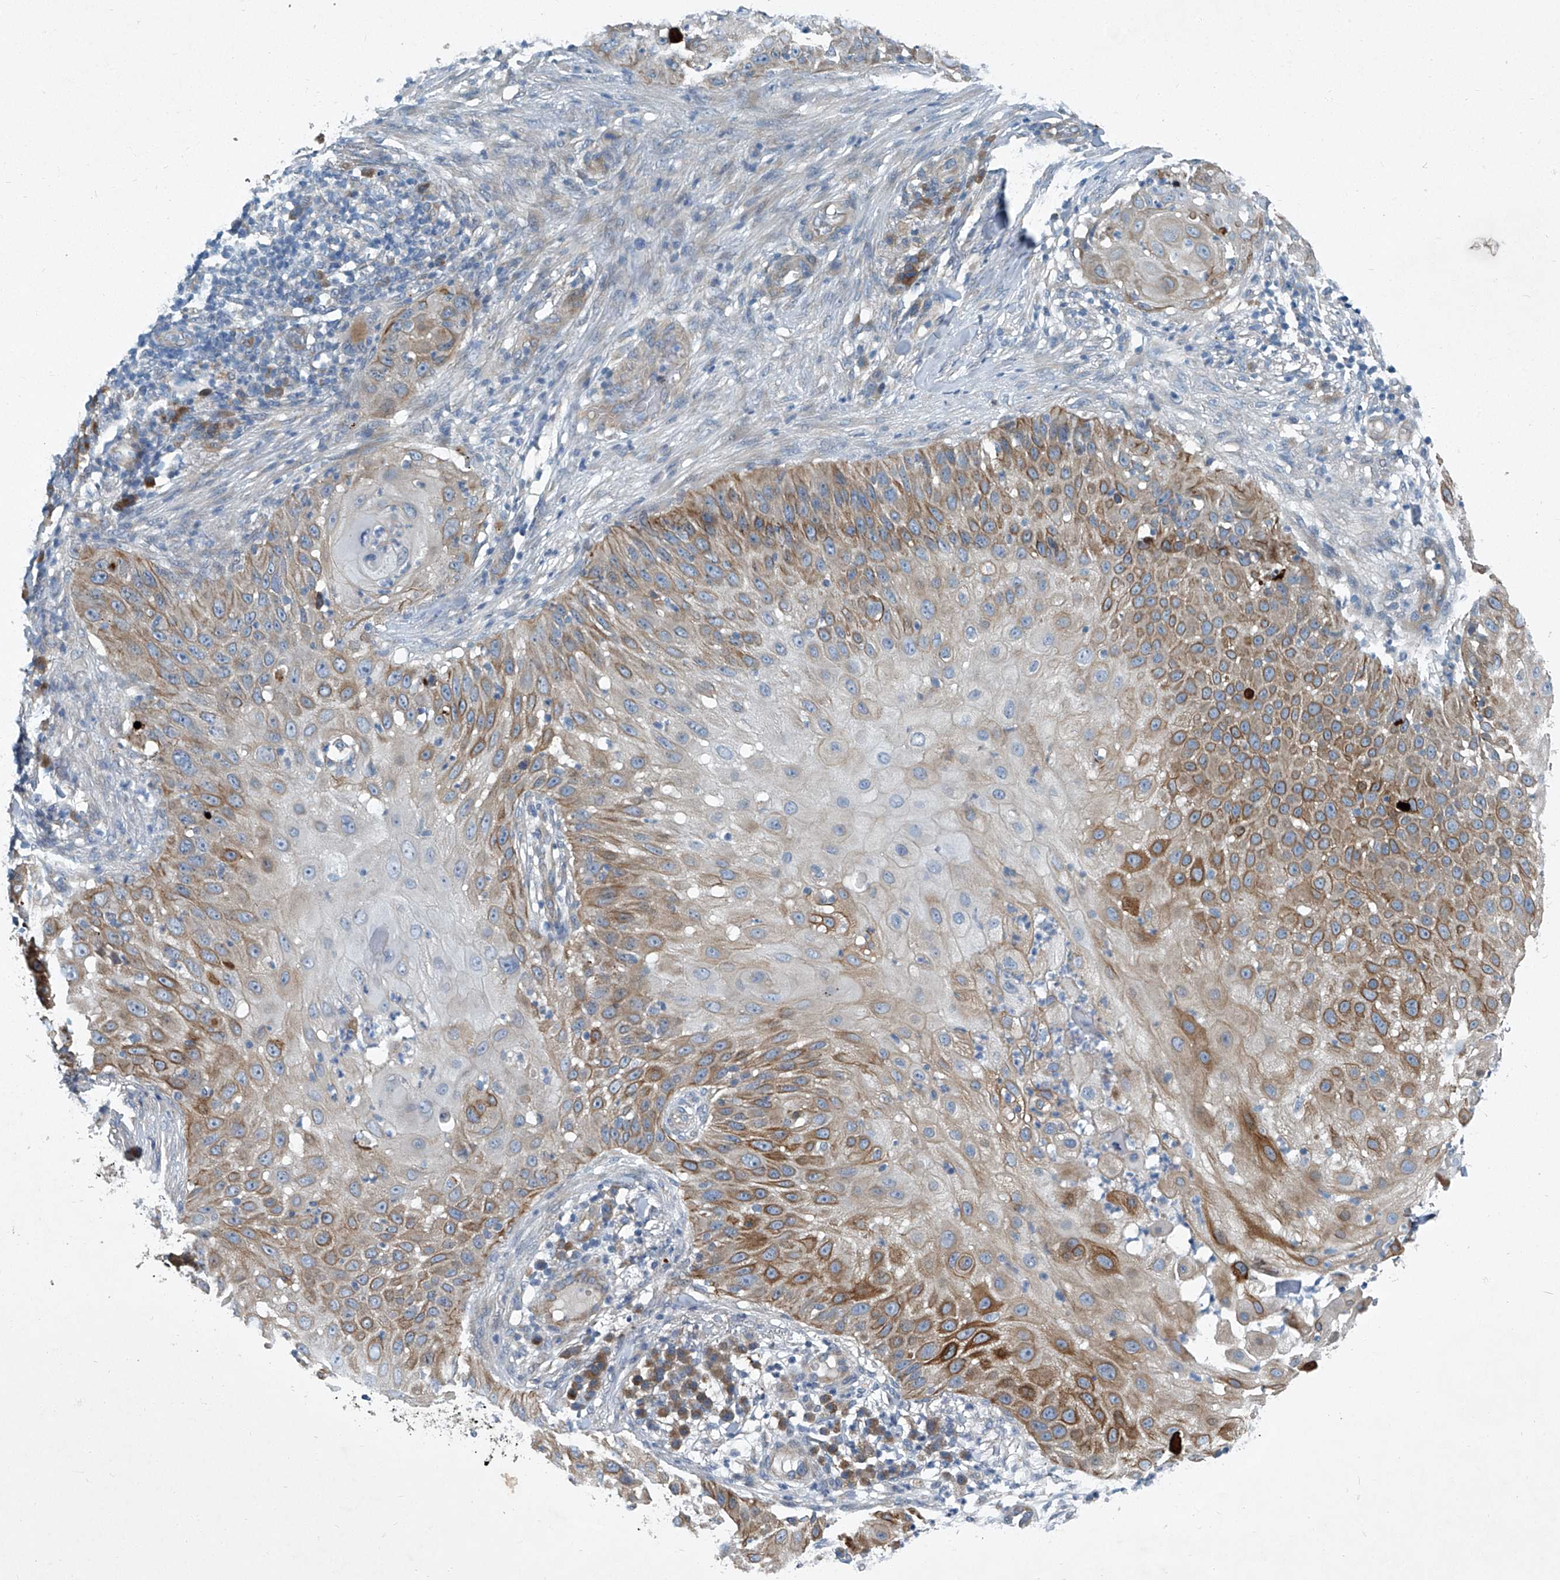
{"staining": {"intensity": "moderate", "quantity": ">75%", "location": "cytoplasmic/membranous"}, "tissue": "skin cancer", "cell_type": "Tumor cells", "image_type": "cancer", "snomed": [{"axis": "morphology", "description": "Squamous cell carcinoma, NOS"}, {"axis": "topography", "description": "Skin"}], "caption": "Immunohistochemistry staining of skin cancer, which displays medium levels of moderate cytoplasmic/membranous positivity in approximately >75% of tumor cells indicating moderate cytoplasmic/membranous protein staining. The staining was performed using DAB (brown) for protein detection and nuclei were counterstained in hematoxylin (blue).", "gene": "SLC26A11", "patient": {"sex": "female", "age": 44}}